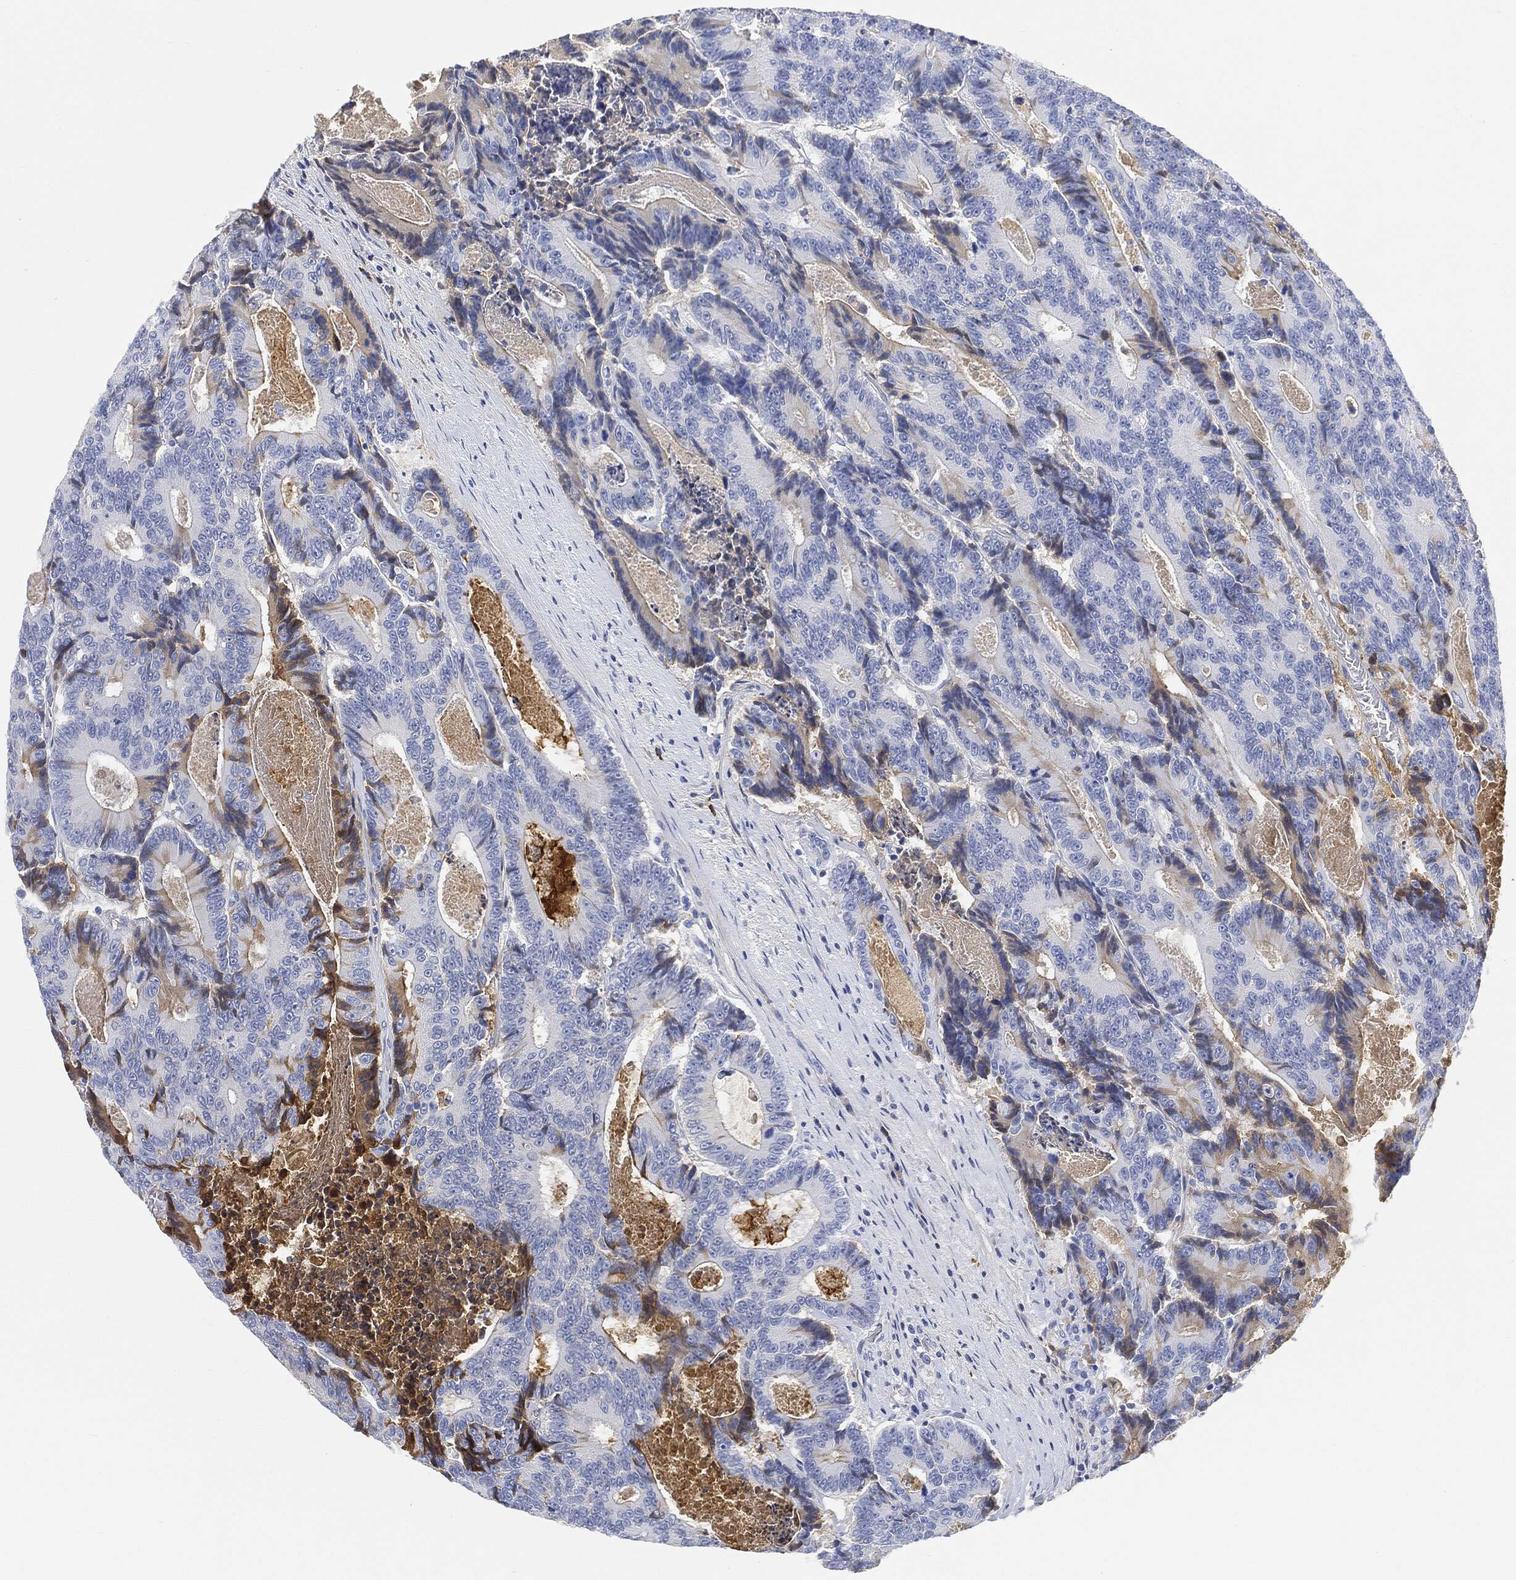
{"staining": {"intensity": "weak", "quantity": "<25%", "location": "cytoplasmic/membranous"}, "tissue": "colorectal cancer", "cell_type": "Tumor cells", "image_type": "cancer", "snomed": [{"axis": "morphology", "description": "Adenocarcinoma, NOS"}, {"axis": "topography", "description": "Colon"}], "caption": "There is no significant expression in tumor cells of colorectal adenocarcinoma.", "gene": "IGLV6-57", "patient": {"sex": "male", "age": 83}}